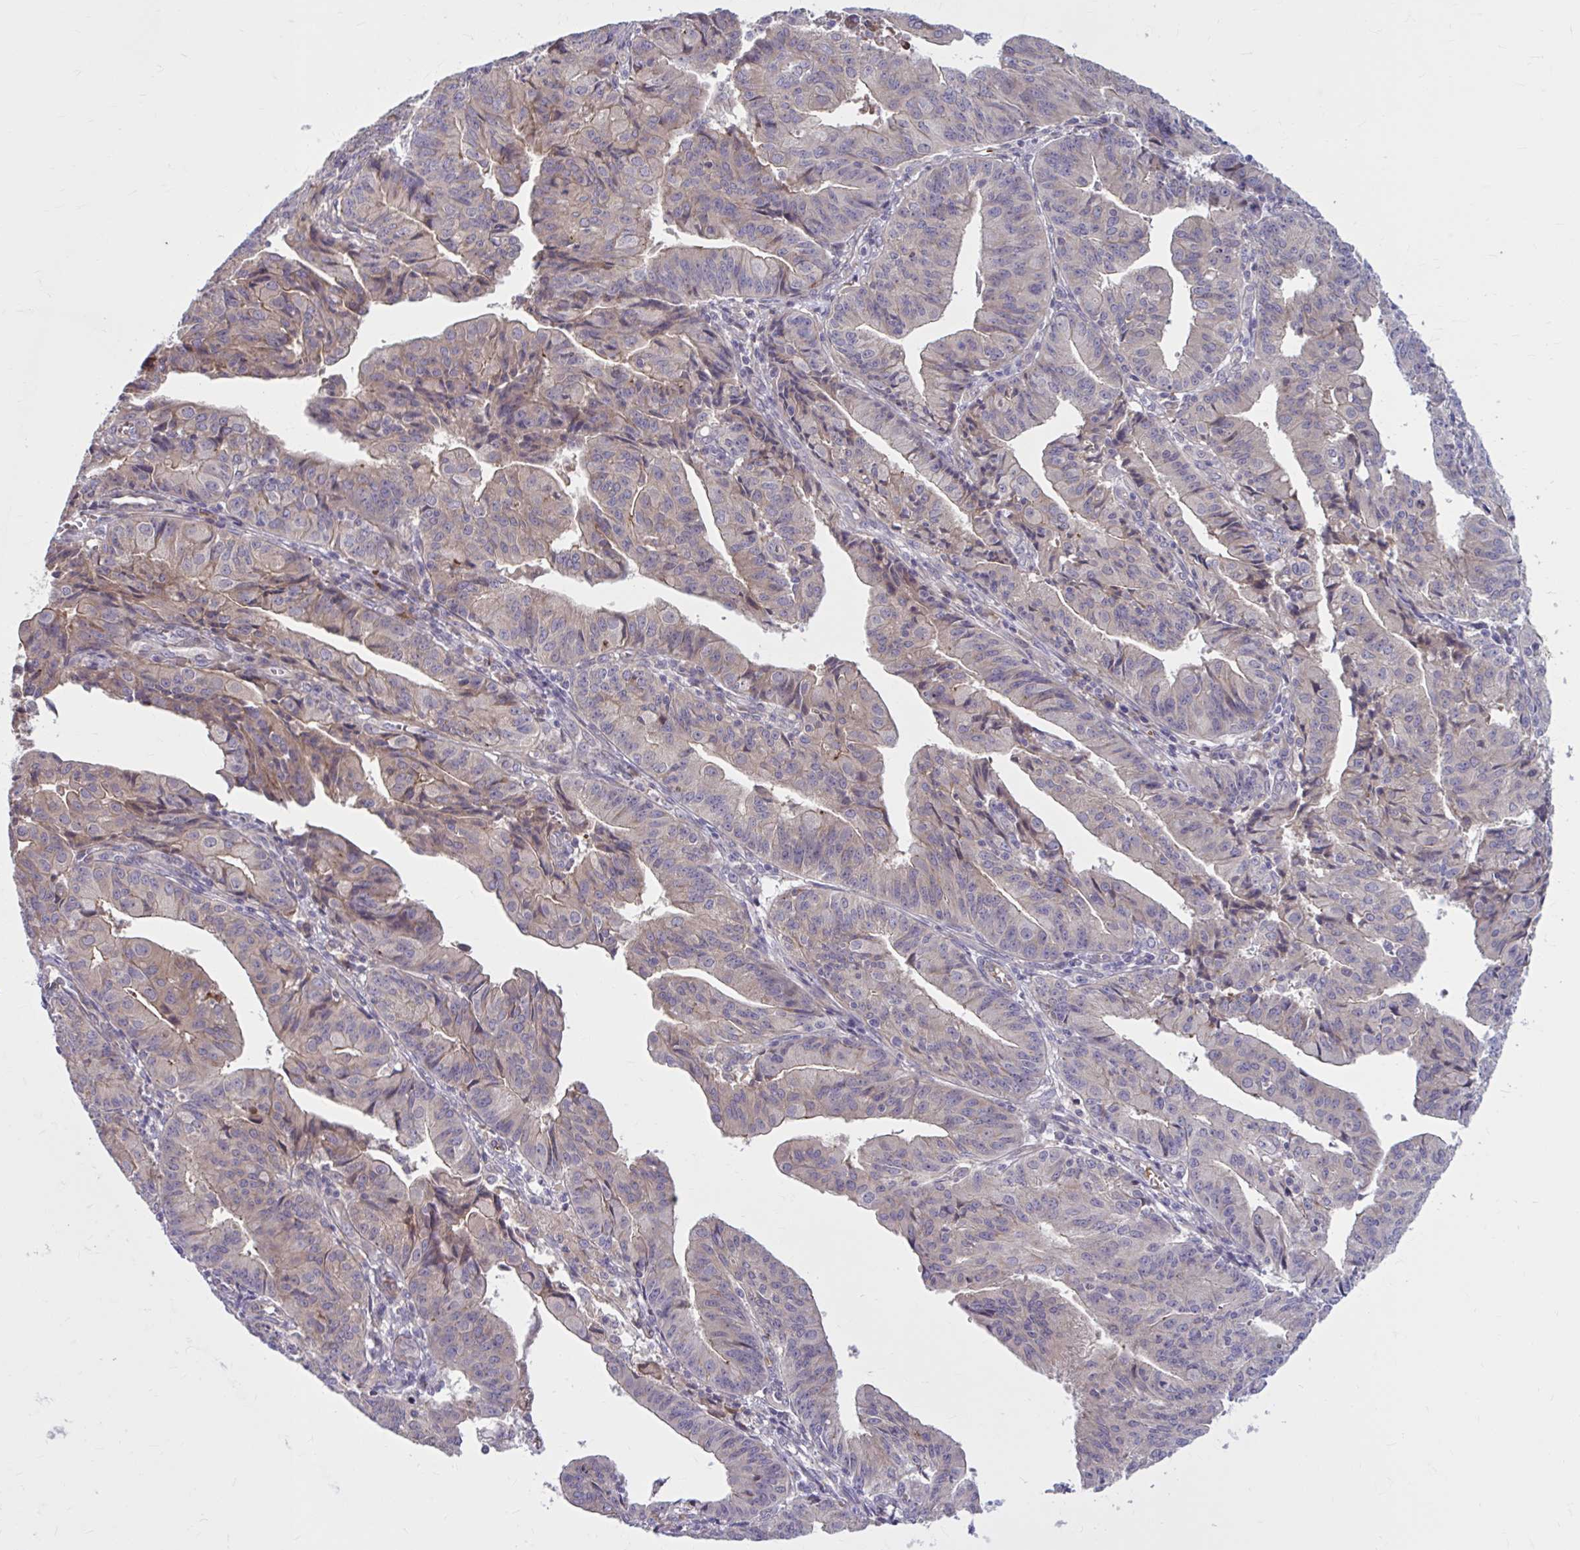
{"staining": {"intensity": "weak", "quantity": "25%-75%", "location": "cytoplasmic/membranous"}, "tissue": "endometrial cancer", "cell_type": "Tumor cells", "image_type": "cancer", "snomed": [{"axis": "morphology", "description": "Adenocarcinoma, NOS"}, {"axis": "topography", "description": "Endometrium"}], "caption": "This is a photomicrograph of immunohistochemistry staining of adenocarcinoma (endometrial), which shows weak positivity in the cytoplasmic/membranous of tumor cells.", "gene": "SNF8", "patient": {"sex": "female", "age": 56}}